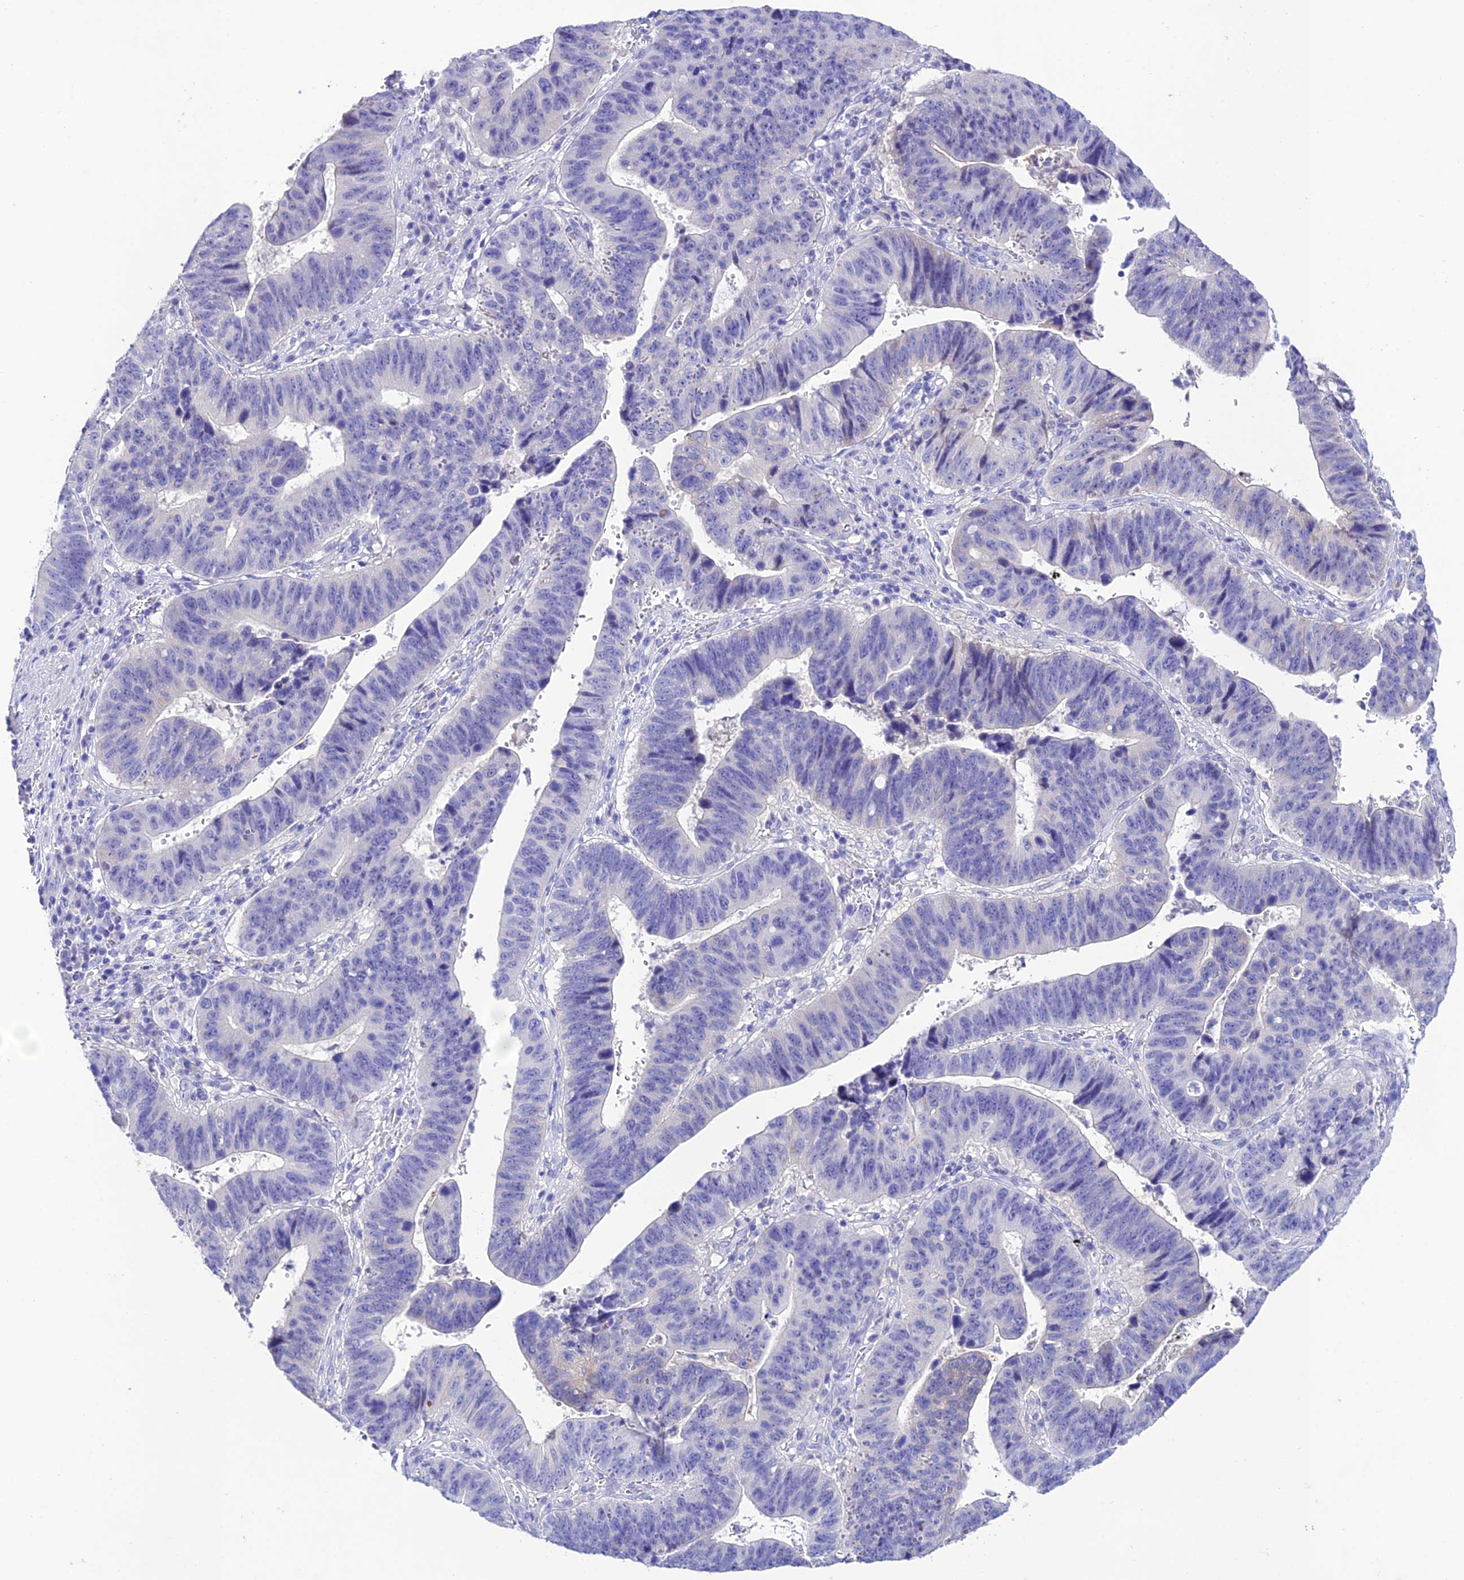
{"staining": {"intensity": "negative", "quantity": "none", "location": "none"}, "tissue": "stomach cancer", "cell_type": "Tumor cells", "image_type": "cancer", "snomed": [{"axis": "morphology", "description": "Adenocarcinoma, NOS"}, {"axis": "topography", "description": "Stomach"}], "caption": "Immunohistochemical staining of stomach cancer (adenocarcinoma) exhibits no significant expression in tumor cells.", "gene": "NLRP6", "patient": {"sex": "male", "age": 59}}